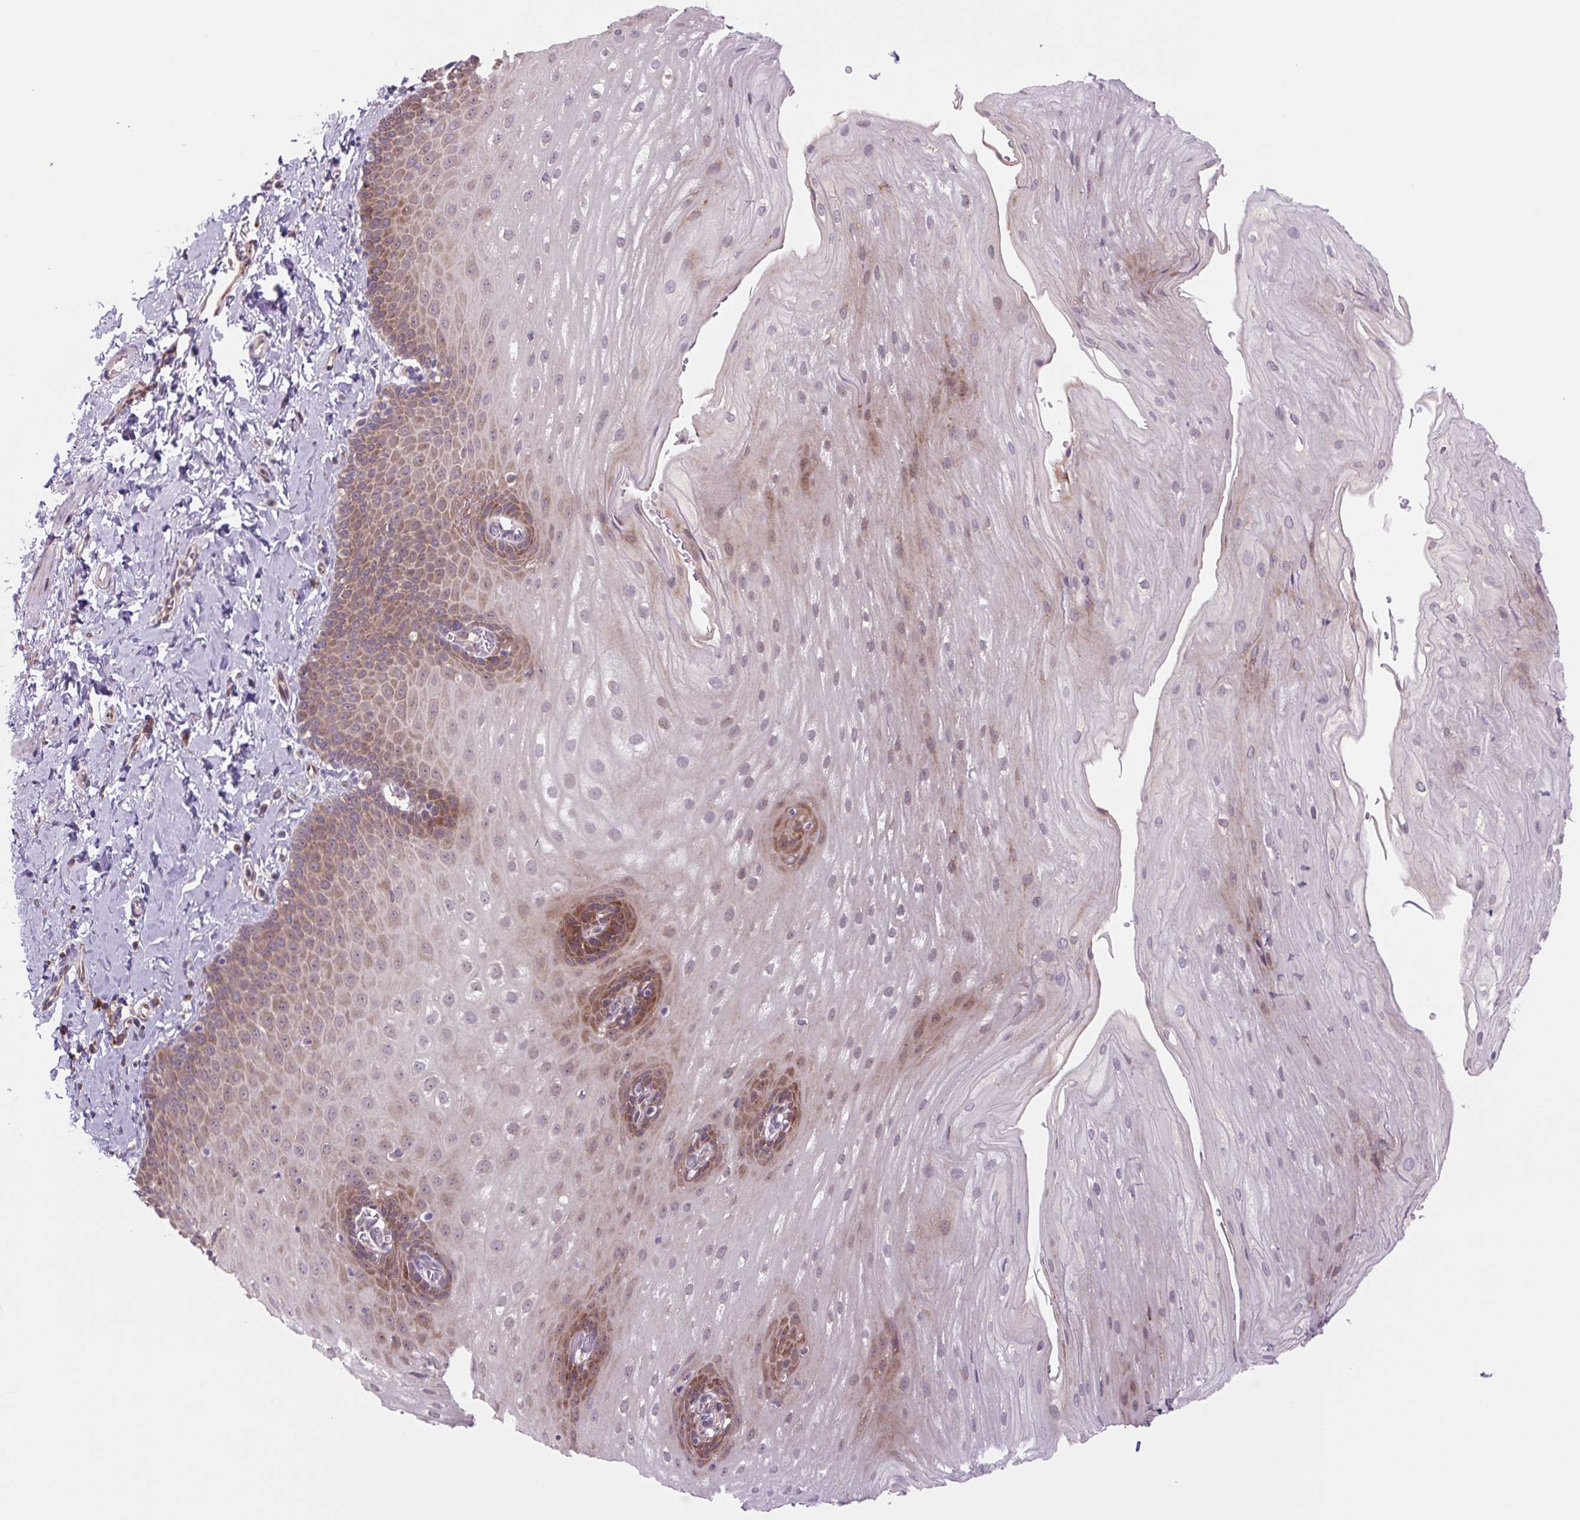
{"staining": {"intensity": "moderate", "quantity": "25%-75%", "location": "cytoplasmic/membranous"}, "tissue": "esophagus", "cell_type": "Squamous epithelial cells", "image_type": "normal", "snomed": [{"axis": "morphology", "description": "Normal tissue, NOS"}, {"axis": "topography", "description": "Esophagus"}], "caption": "Esophagus stained with DAB (3,3'-diaminobenzidine) immunohistochemistry (IHC) reveals medium levels of moderate cytoplasmic/membranous expression in about 25%-75% of squamous epithelial cells. (DAB IHC, brown staining for protein, blue staining for nuclei).", "gene": "PLA2G4A", "patient": {"sex": "male", "age": 70}}